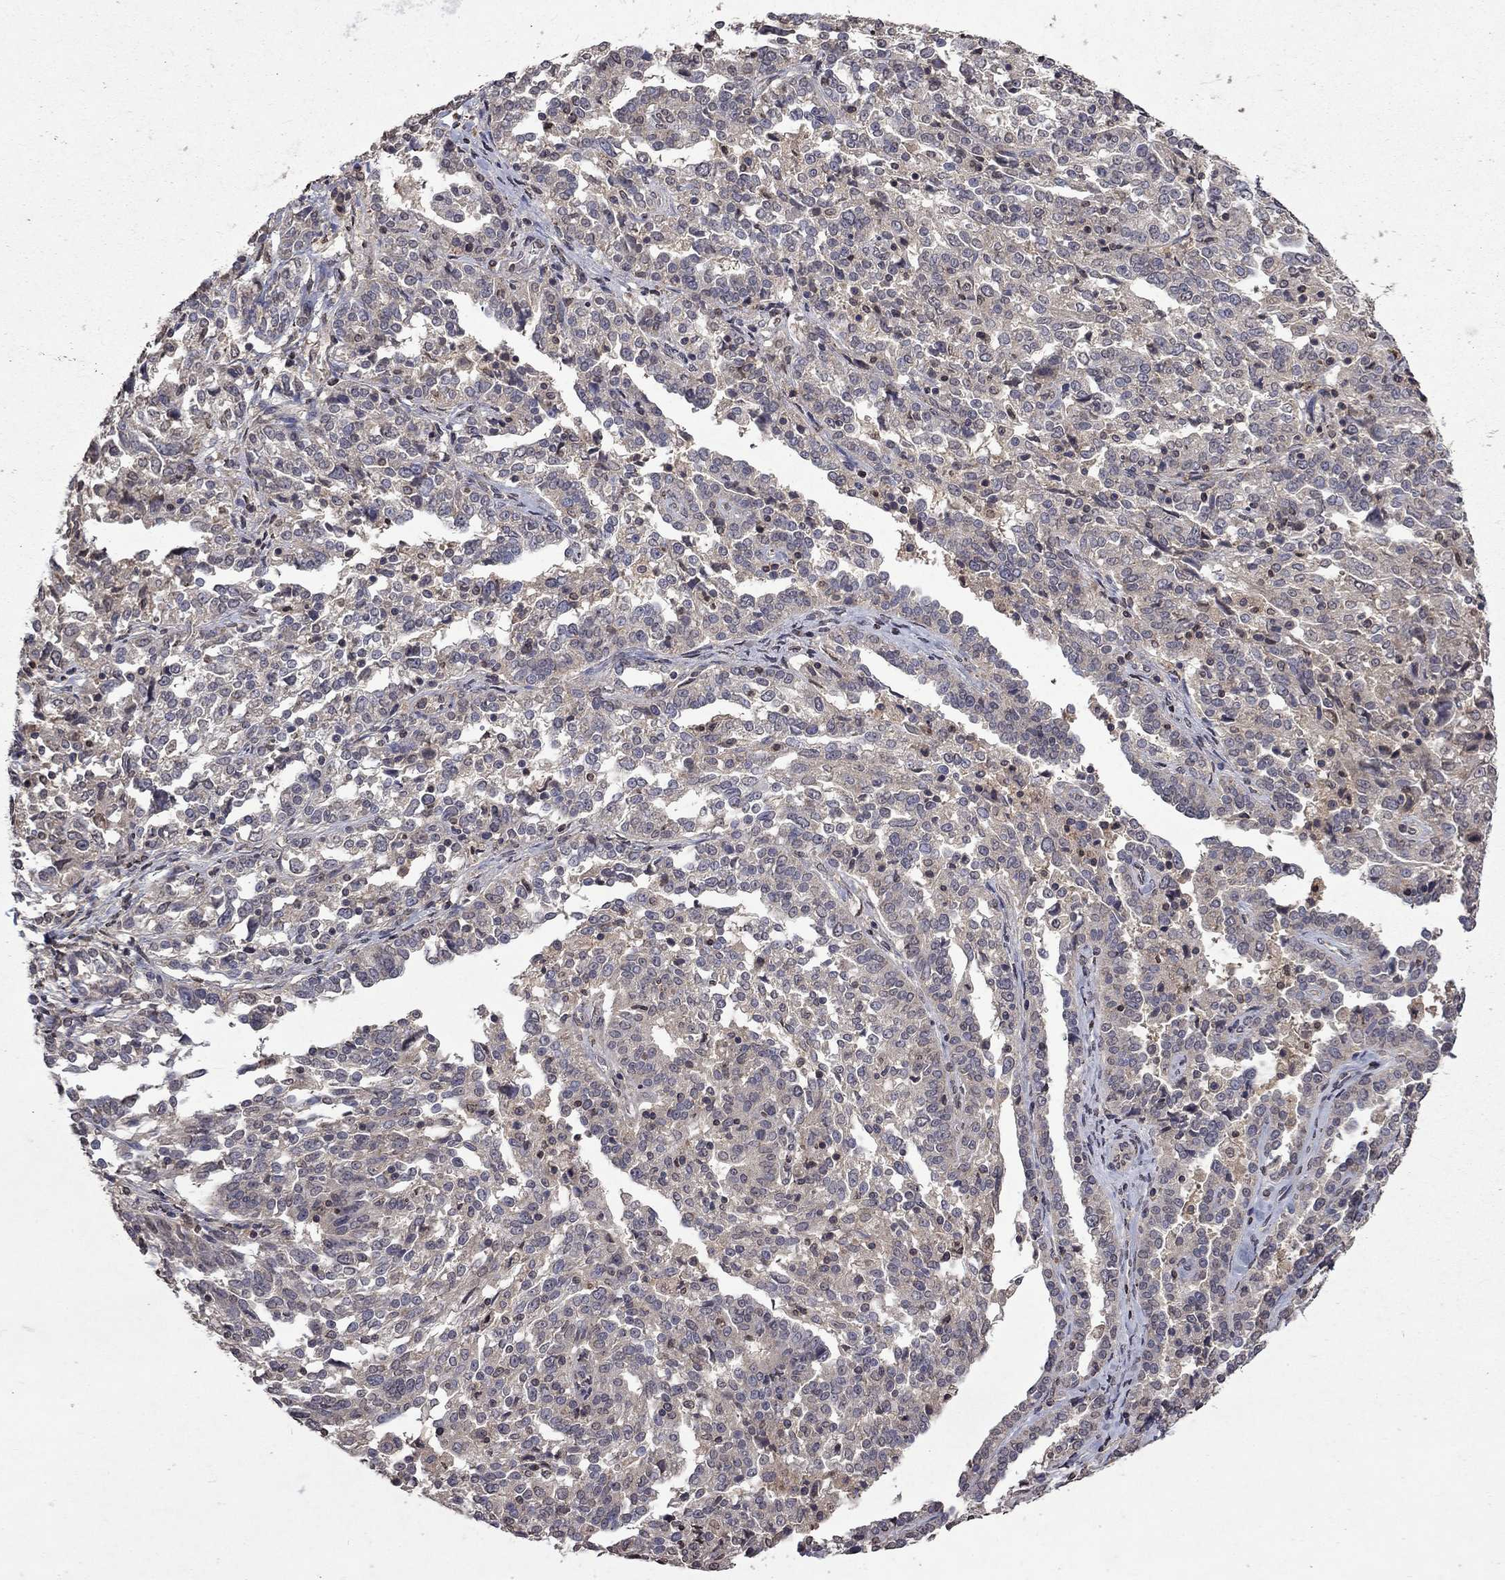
{"staining": {"intensity": "weak", "quantity": "25%-75%", "location": "cytoplasmic/membranous"}, "tissue": "ovarian cancer", "cell_type": "Tumor cells", "image_type": "cancer", "snomed": [{"axis": "morphology", "description": "Cystadenocarcinoma, serous, NOS"}, {"axis": "topography", "description": "Ovary"}], "caption": "Ovarian serous cystadenocarcinoma stained for a protein displays weak cytoplasmic/membranous positivity in tumor cells. Immunohistochemistry (ihc) stains the protein in brown and the nuclei are stained blue.", "gene": "TTC38", "patient": {"sex": "female", "age": 67}}